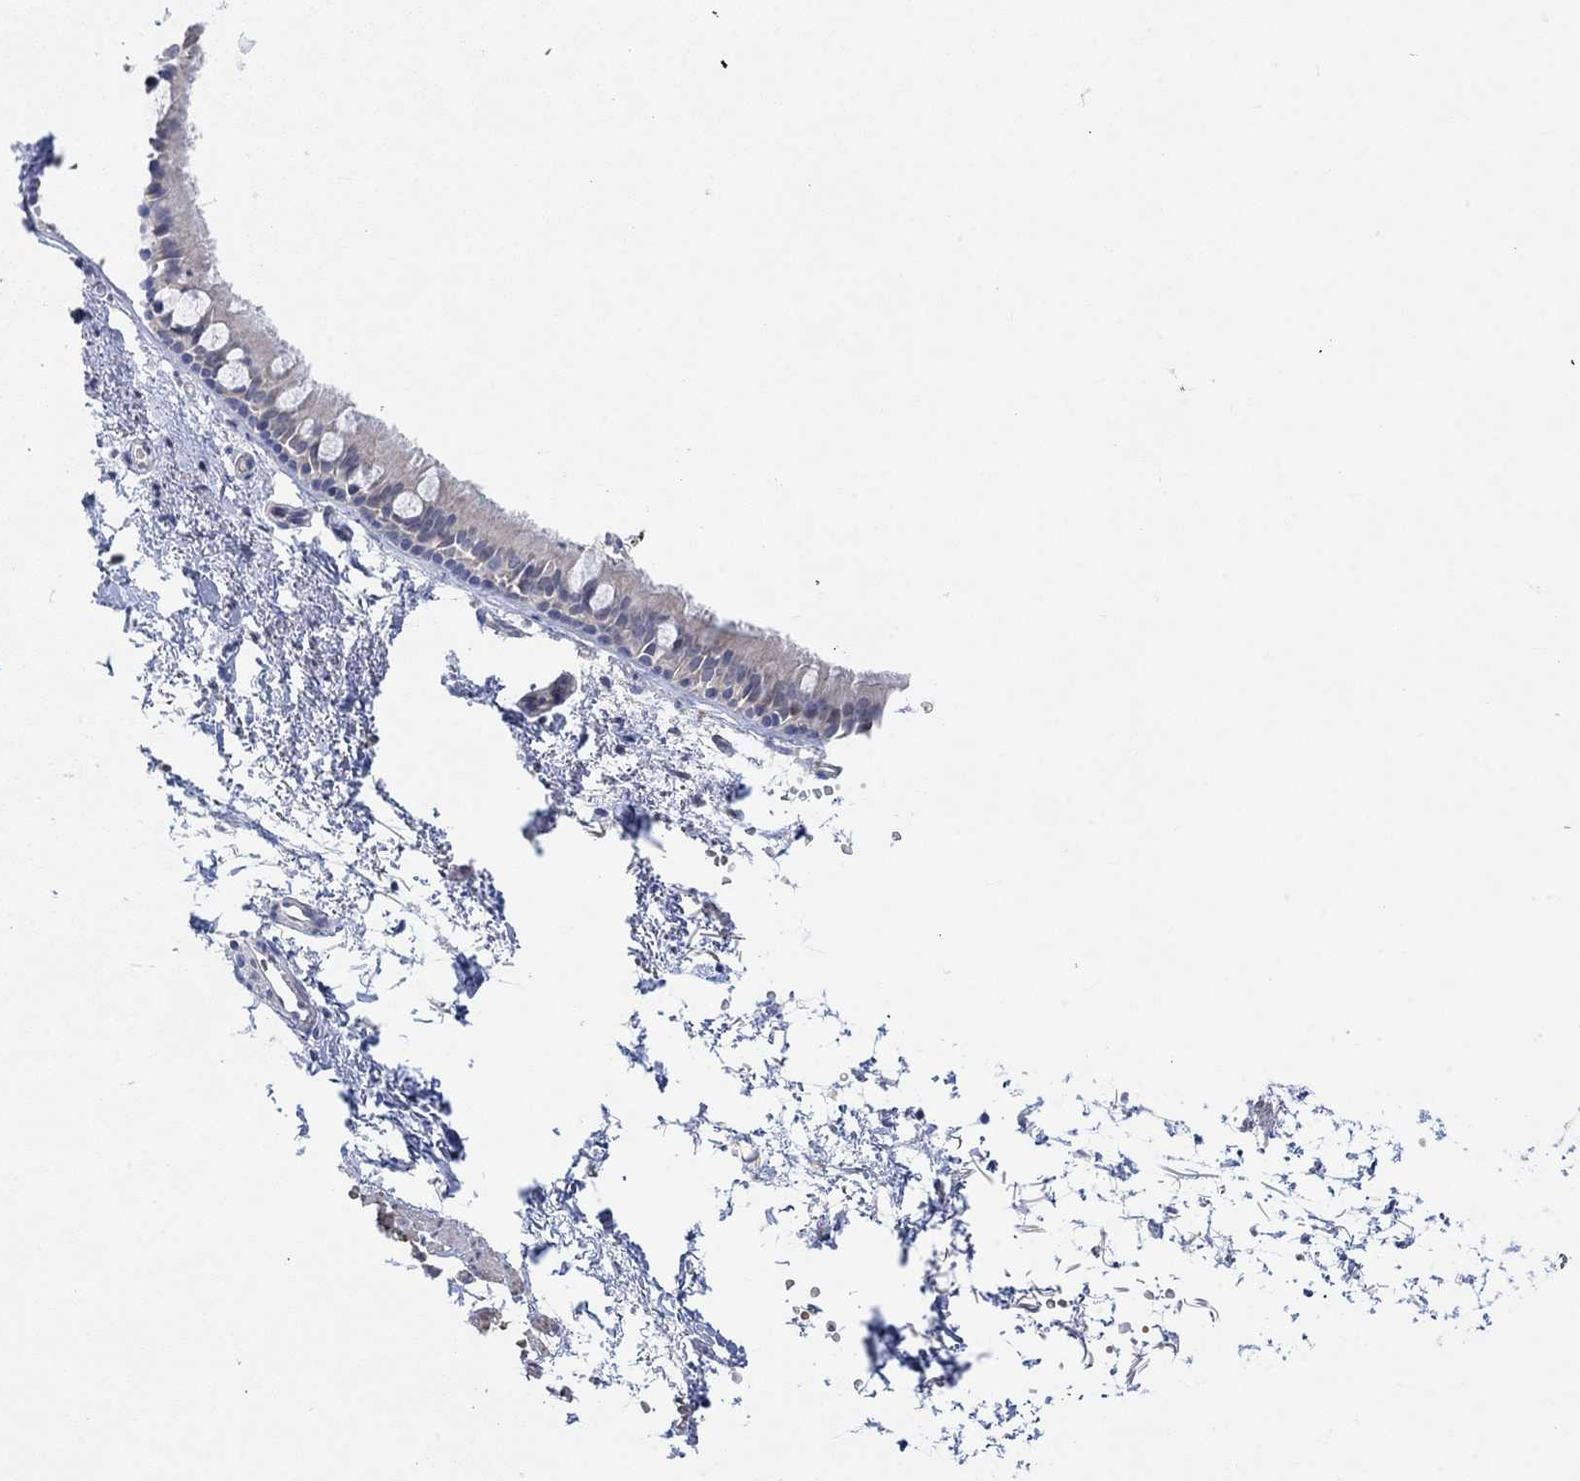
{"staining": {"intensity": "weak", "quantity": "25%-75%", "location": "cytoplasmic/membranous"}, "tissue": "bronchus", "cell_type": "Respiratory epithelial cells", "image_type": "normal", "snomed": [{"axis": "morphology", "description": "Normal tissue, NOS"}, {"axis": "topography", "description": "Cartilage tissue"}, {"axis": "topography", "description": "Bronchus"}], "caption": "A low amount of weak cytoplasmic/membranous expression is appreciated in approximately 25%-75% of respiratory epithelial cells in benign bronchus. (DAB (3,3'-diaminobenzidine) IHC, brown staining for protein, blue staining for nuclei).", "gene": "PMFBP1", "patient": {"sex": "male", "age": 66}}